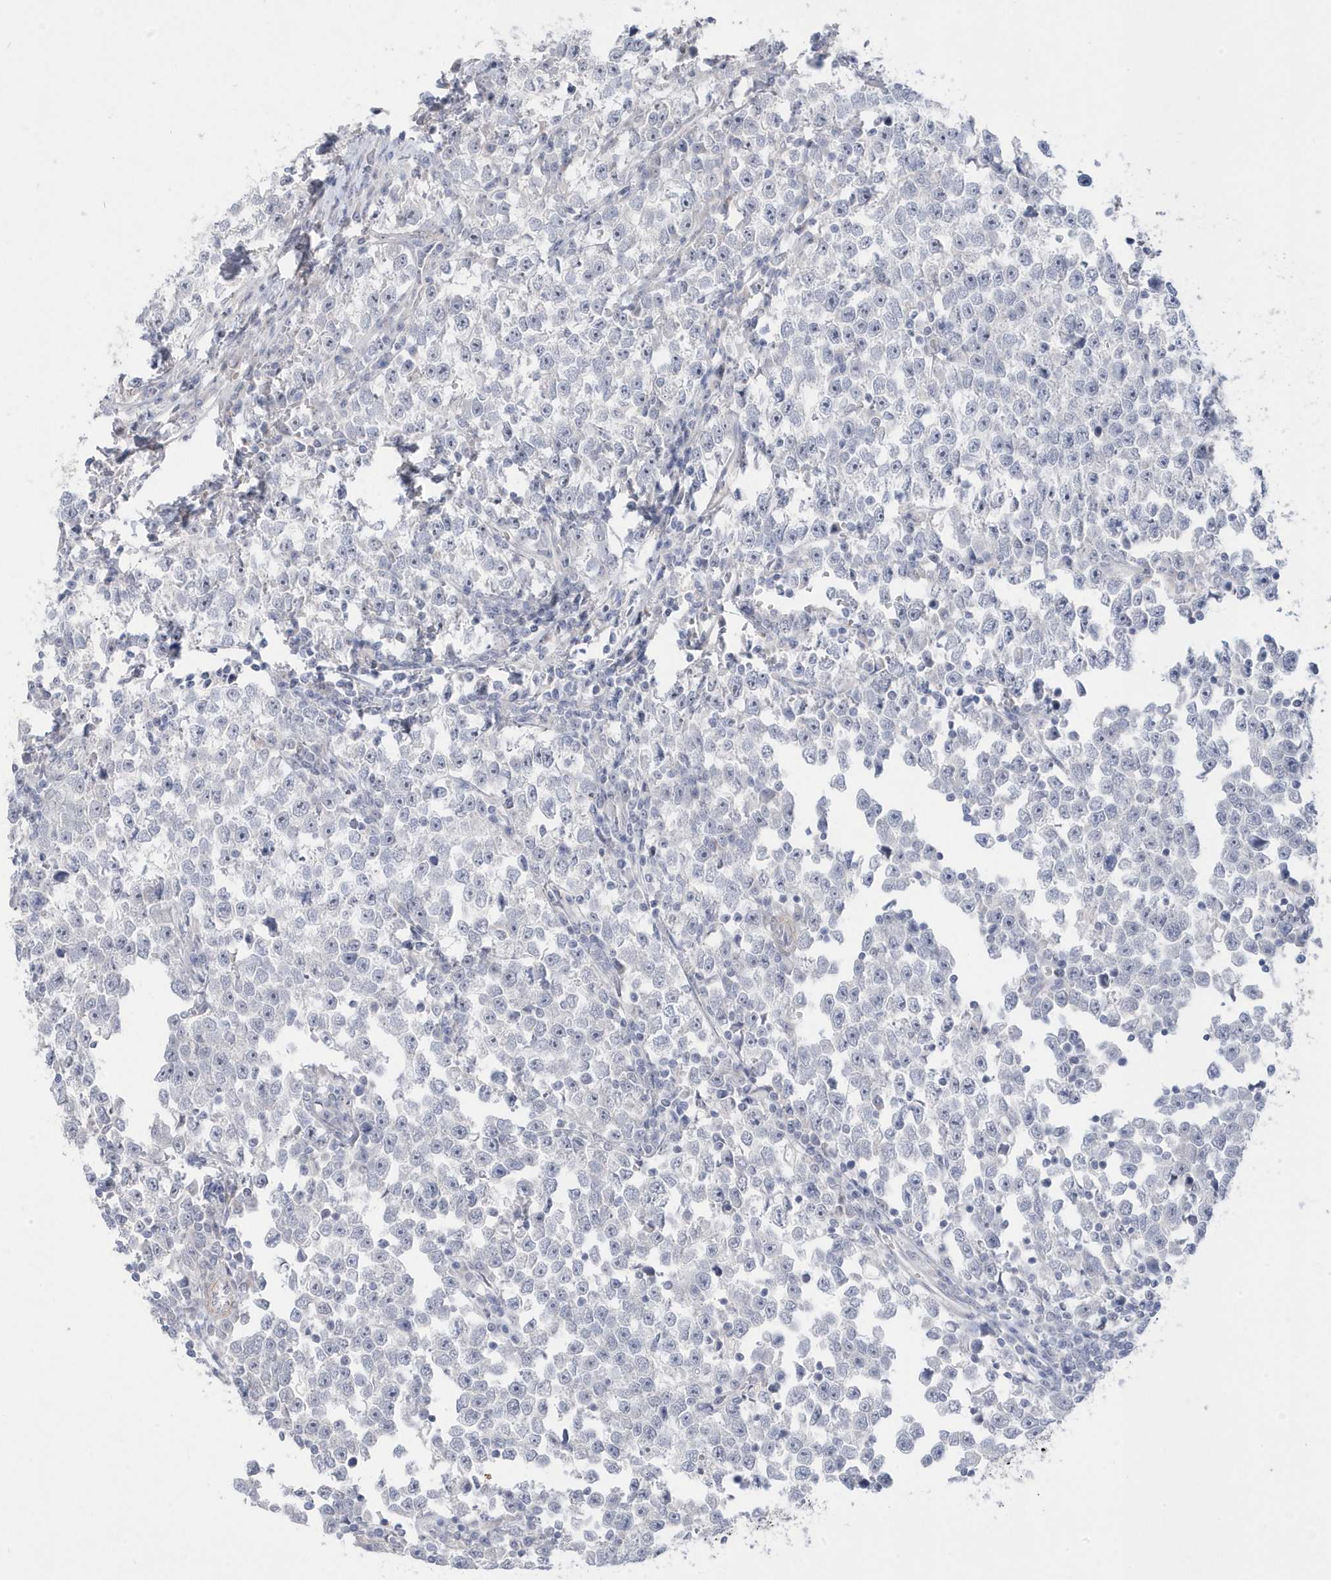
{"staining": {"intensity": "negative", "quantity": "none", "location": "none"}, "tissue": "testis cancer", "cell_type": "Tumor cells", "image_type": "cancer", "snomed": [{"axis": "morphology", "description": "Normal tissue, NOS"}, {"axis": "morphology", "description": "Seminoma, NOS"}, {"axis": "topography", "description": "Testis"}], "caption": "IHC of human testis cancer (seminoma) demonstrates no expression in tumor cells.", "gene": "GTPBP6", "patient": {"sex": "male", "age": 43}}